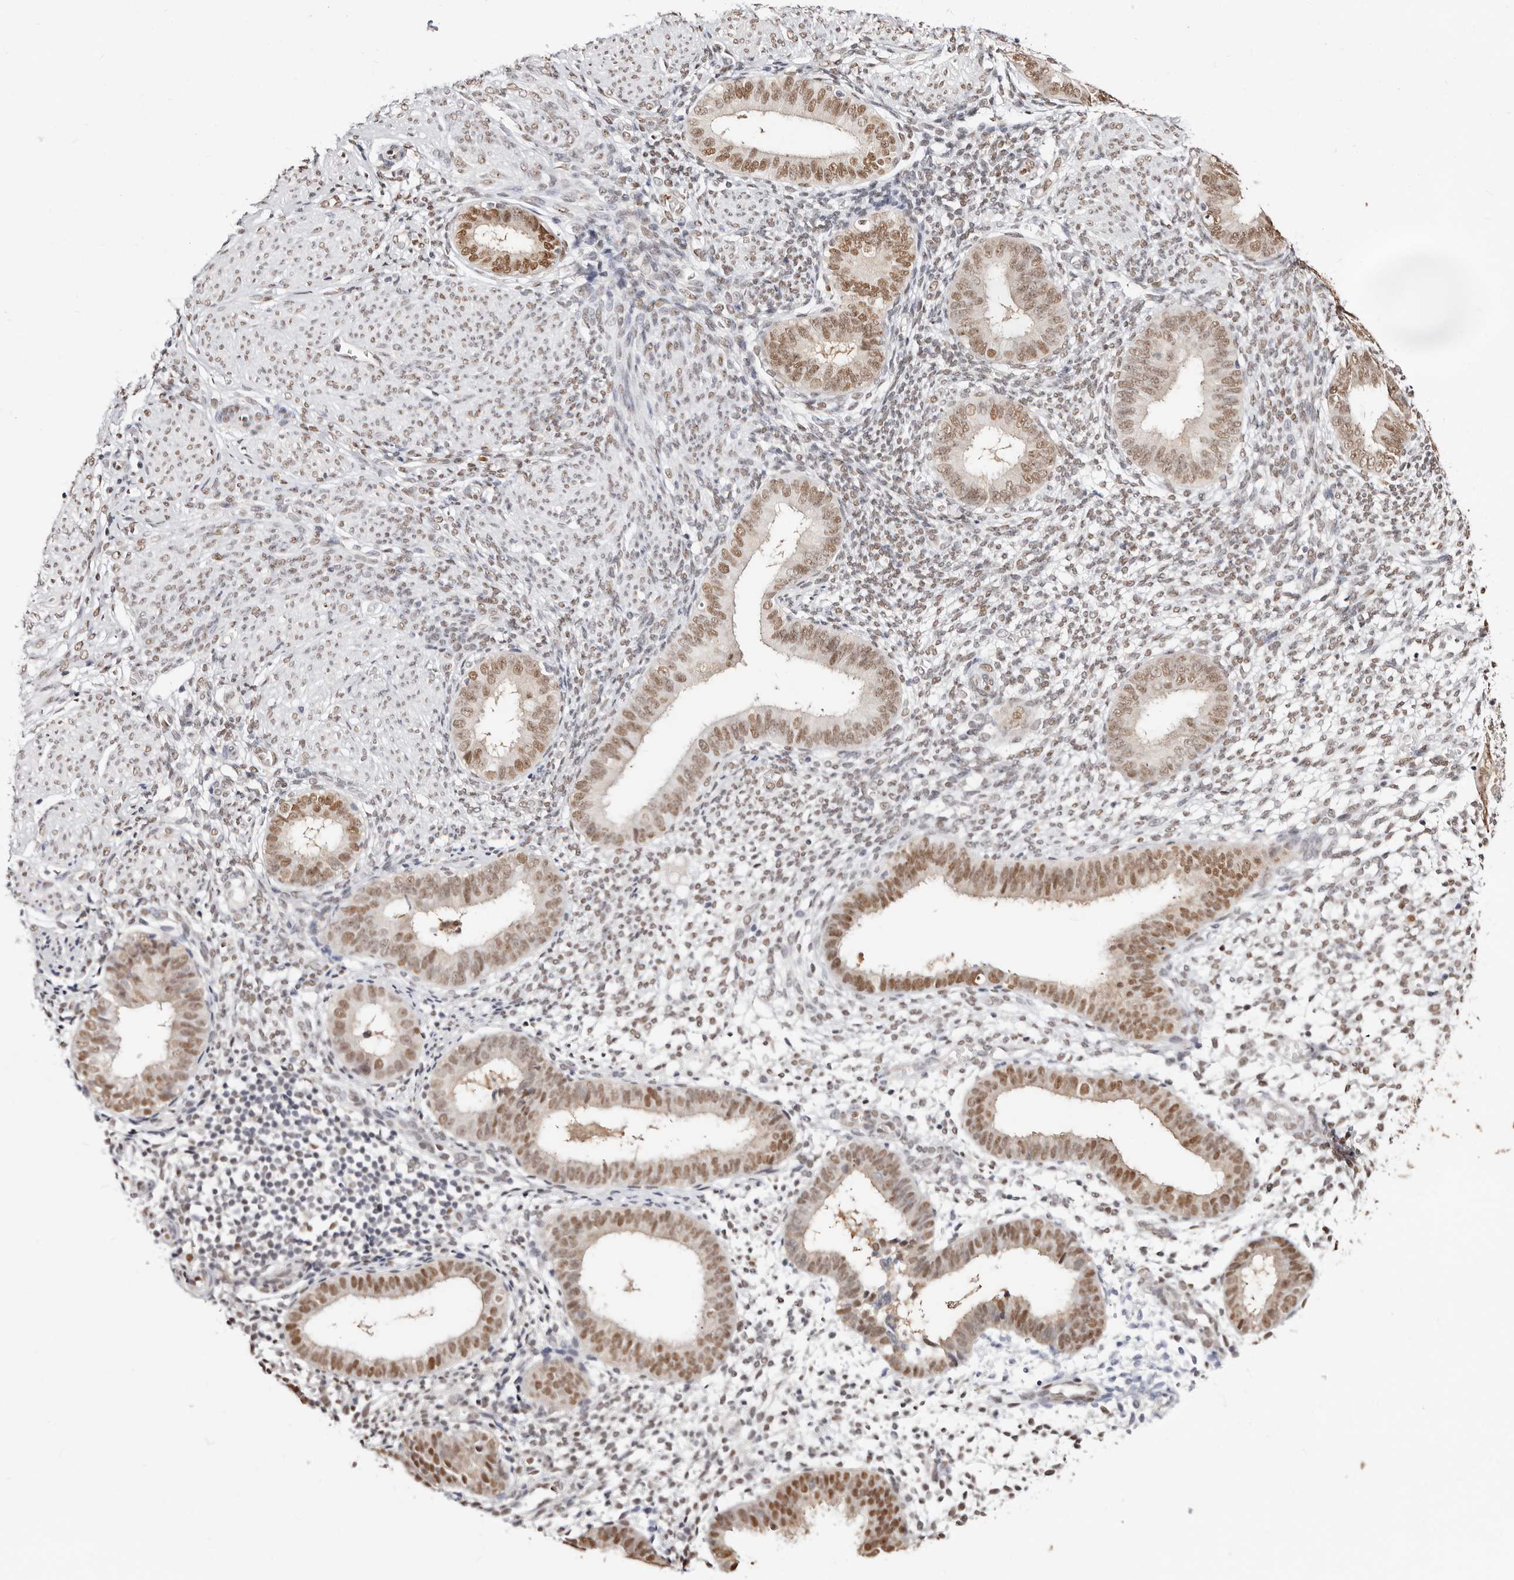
{"staining": {"intensity": "moderate", "quantity": "25%-75%", "location": "nuclear"}, "tissue": "endometrium", "cell_type": "Cells in endometrial stroma", "image_type": "normal", "snomed": [{"axis": "morphology", "description": "Normal tissue, NOS"}, {"axis": "topography", "description": "Uterus"}, {"axis": "topography", "description": "Endometrium"}], "caption": "The micrograph exhibits a brown stain indicating the presence of a protein in the nuclear of cells in endometrial stroma in endometrium.", "gene": "TKT", "patient": {"sex": "female", "age": 48}}